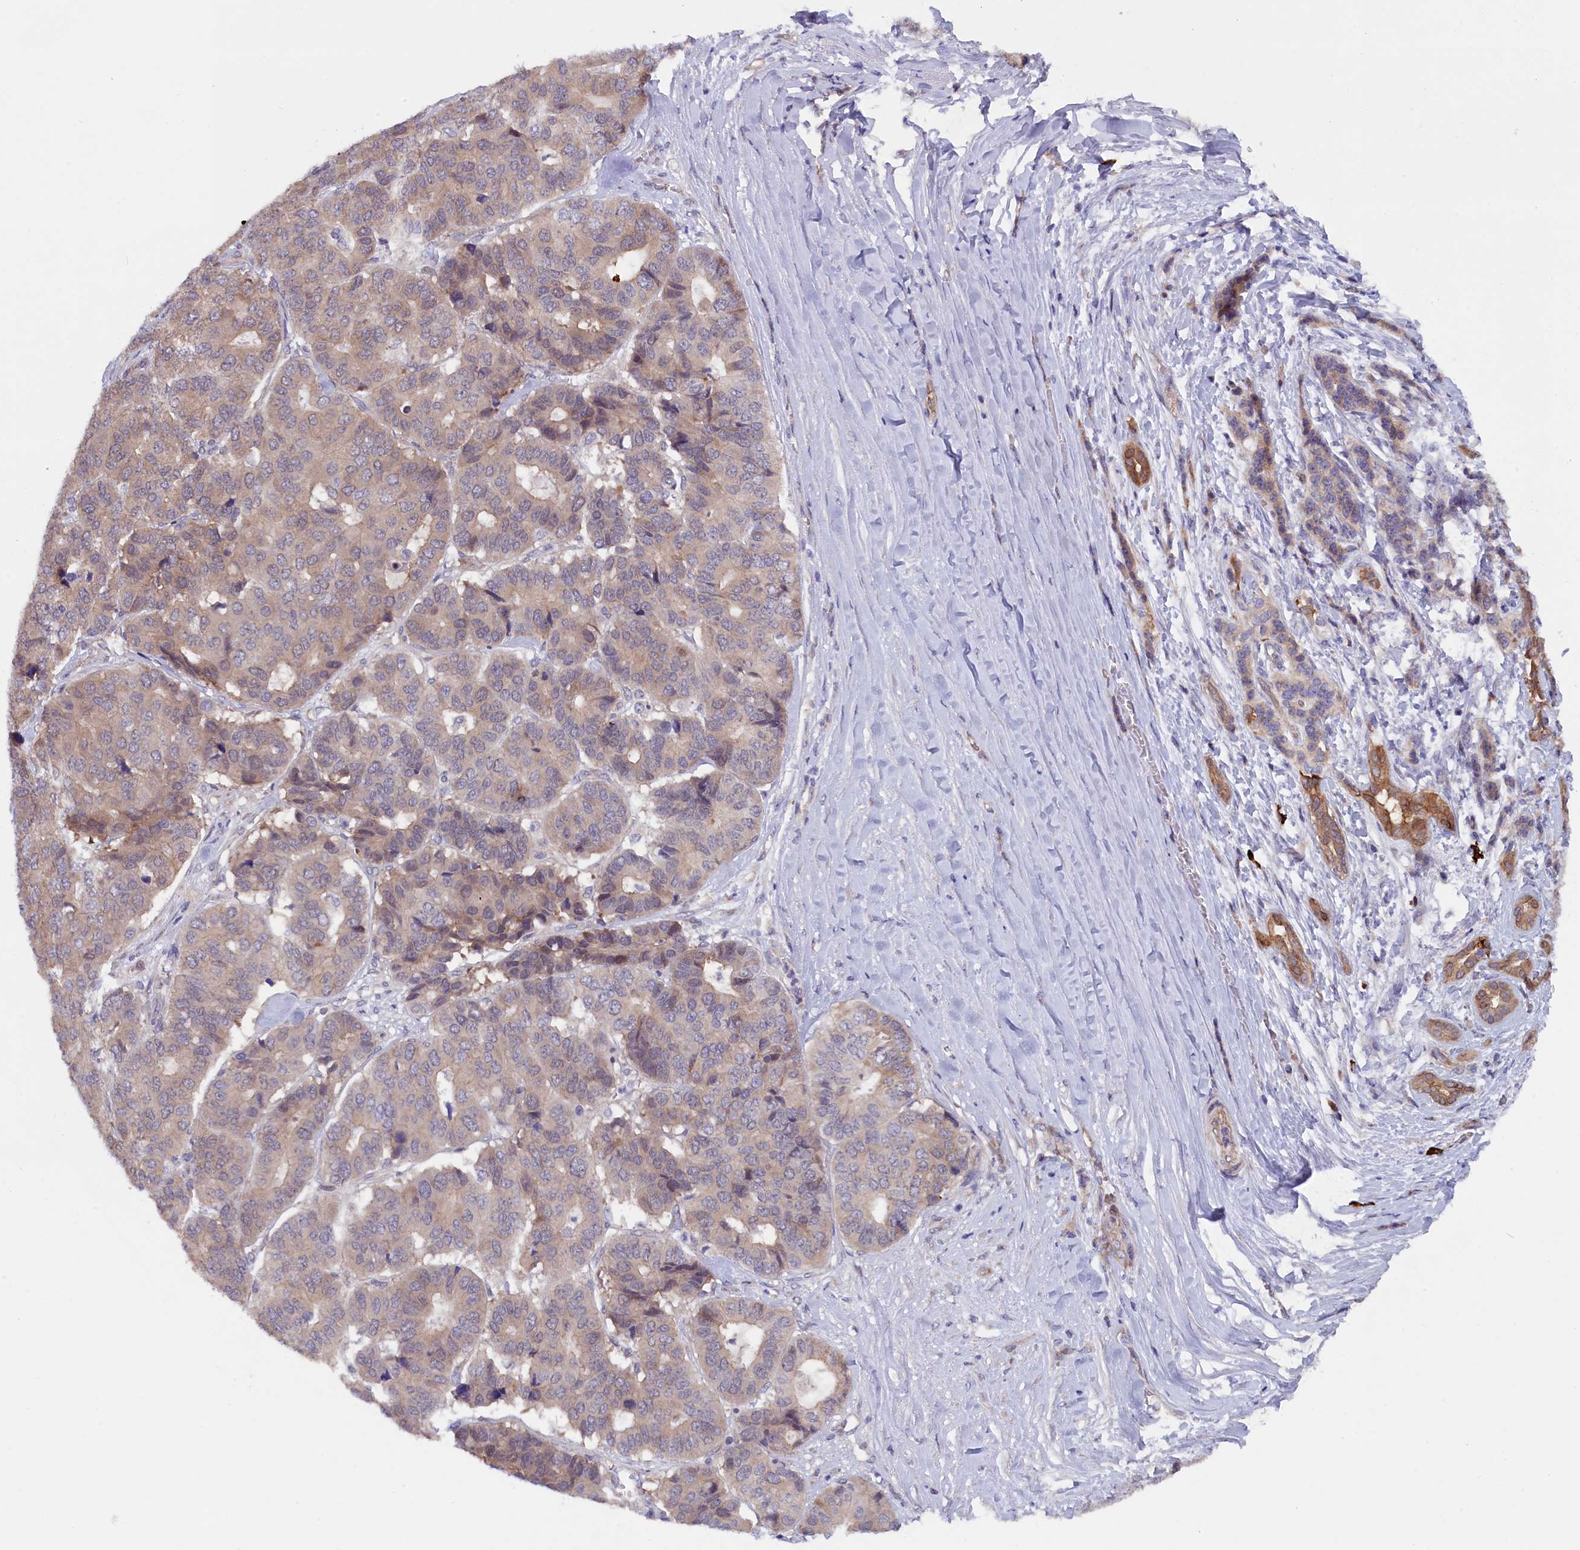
{"staining": {"intensity": "weak", "quantity": ">75%", "location": "cytoplasmic/membranous"}, "tissue": "pancreatic cancer", "cell_type": "Tumor cells", "image_type": "cancer", "snomed": [{"axis": "morphology", "description": "Adenocarcinoma, NOS"}, {"axis": "topography", "description": "Pancreas"}], "caption": "Pancreatic adenocarcinoma stained with immunohistochemistry reveals weak cytoplasmic/membranous expression in approximately >75% of tumor cells.", "gene": "JPT2", "patient": {"sex": "male", "age": 50}}